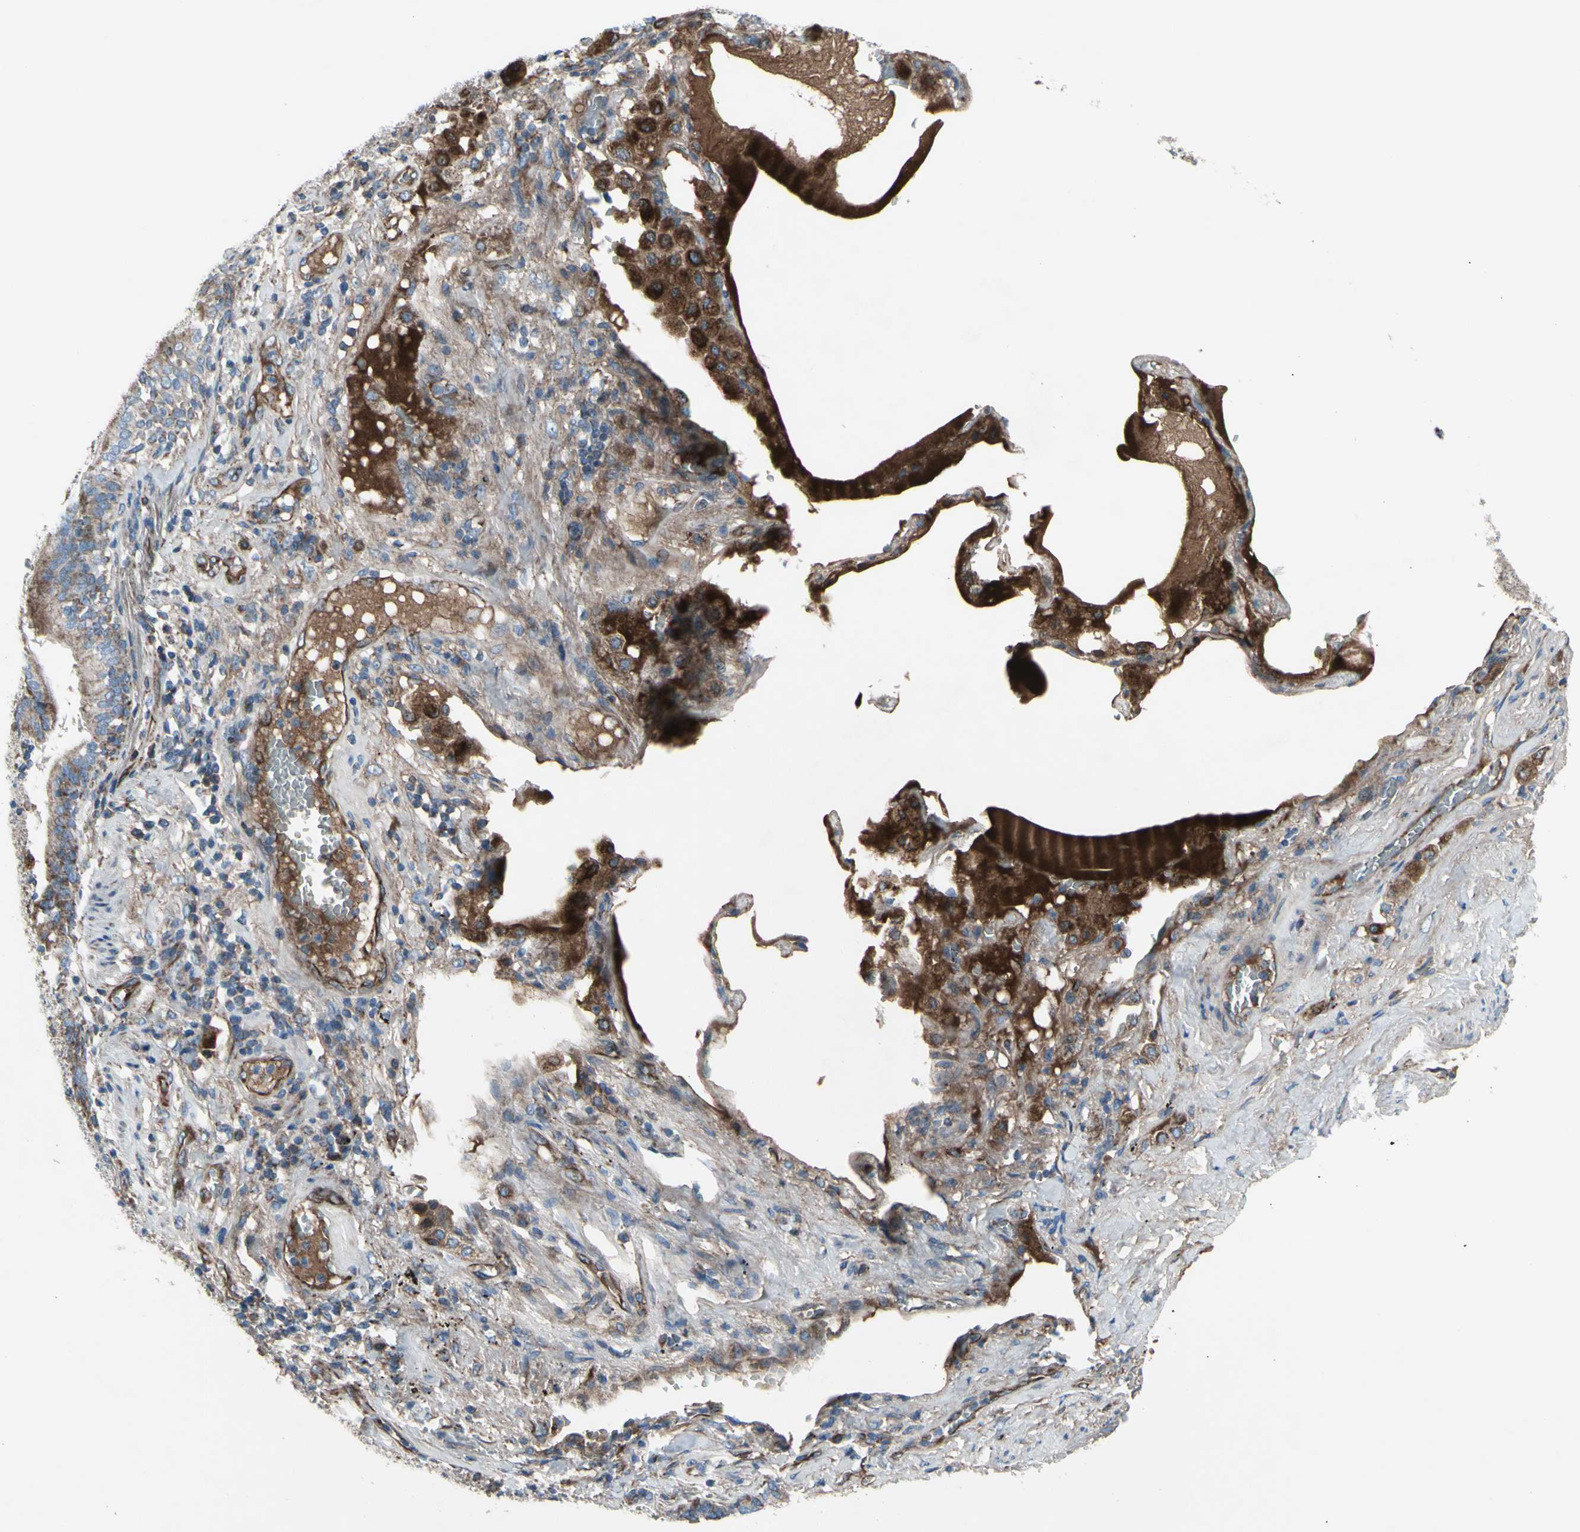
{"staining": {"intensity": "weak", "quantity": ">75%", "location": "cytoplasmic/membranous"}, "tissue": "lung cancer", "cell_type": "Tumor cells", "image_type": "cancer", "snomed": [{"axis": "morphology", "description": "Squamous cell carcinoma, NOS"}, {"axis": "topography", "description": "Lung"}], "caption": "Weak cytoplasmic/membranous staining is present in about >75% of tumor cells in lung cancer (squamous cell carcinoma).", "gene": "EMC7", "patient": {"sex": "male", "age": 57}}